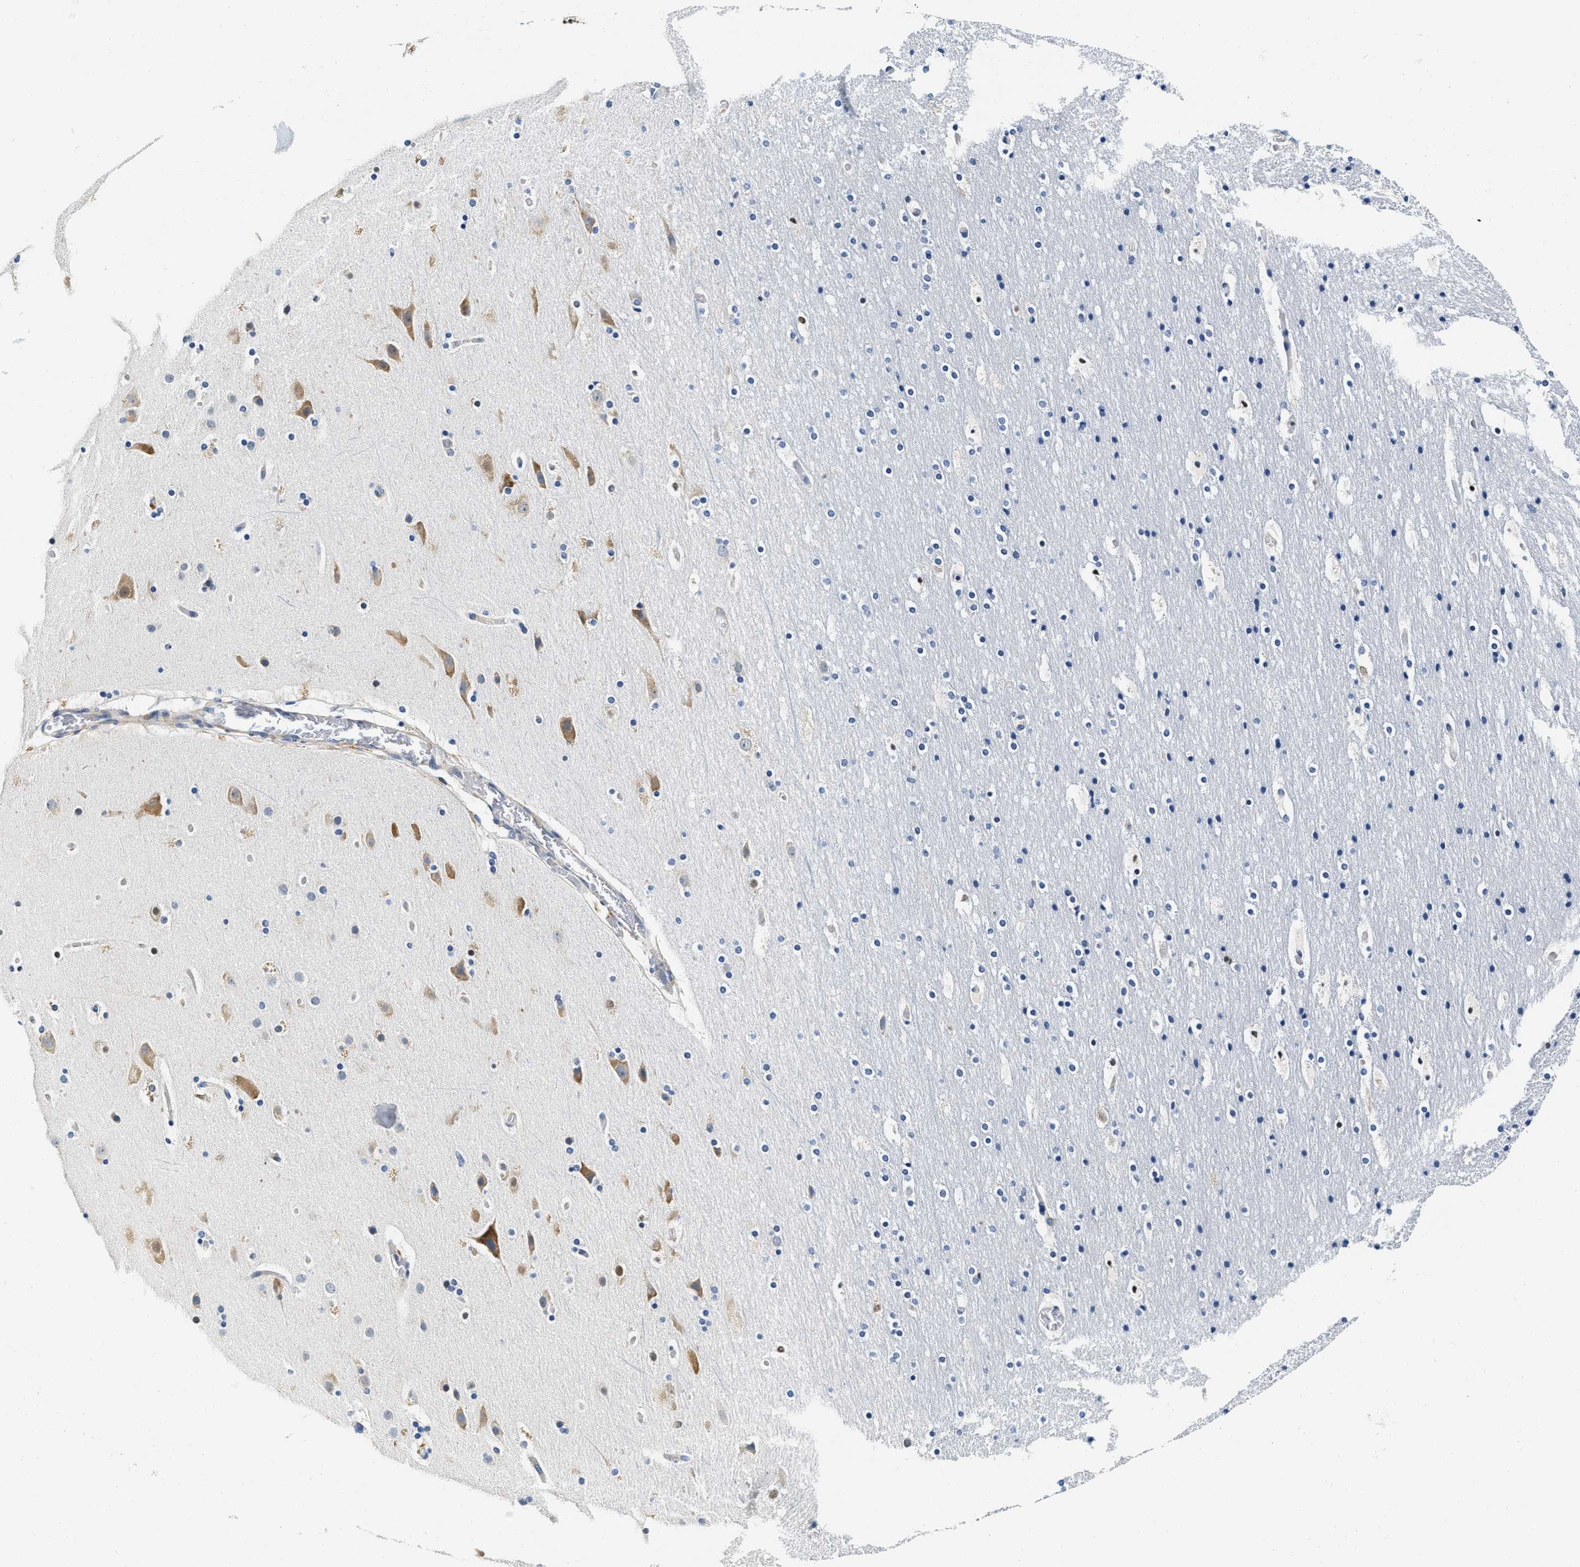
{"staining": {"intensity": "negative", "quantity": "none", "location": "none"}, "tissue": "cerebral cortex", "cell_type": "Endothelial cells", "image_type": "normal", "snomed": [{"axis": "morphology", "description": "Normal tissue, NOS"}, {"axis": "topography", "description": "Cerebral cortex"}], "caption": "High magnification brightfield microscopy of unremarkable cerebral cortex stained with DAB (3,3'-diaminobenzidine) (brown) and counterstained with hematoxylin (blue): endothelial cells show no significant expression.", "gene": "EIF2AK2", "patient": {"sex": "male", "age": 57}}